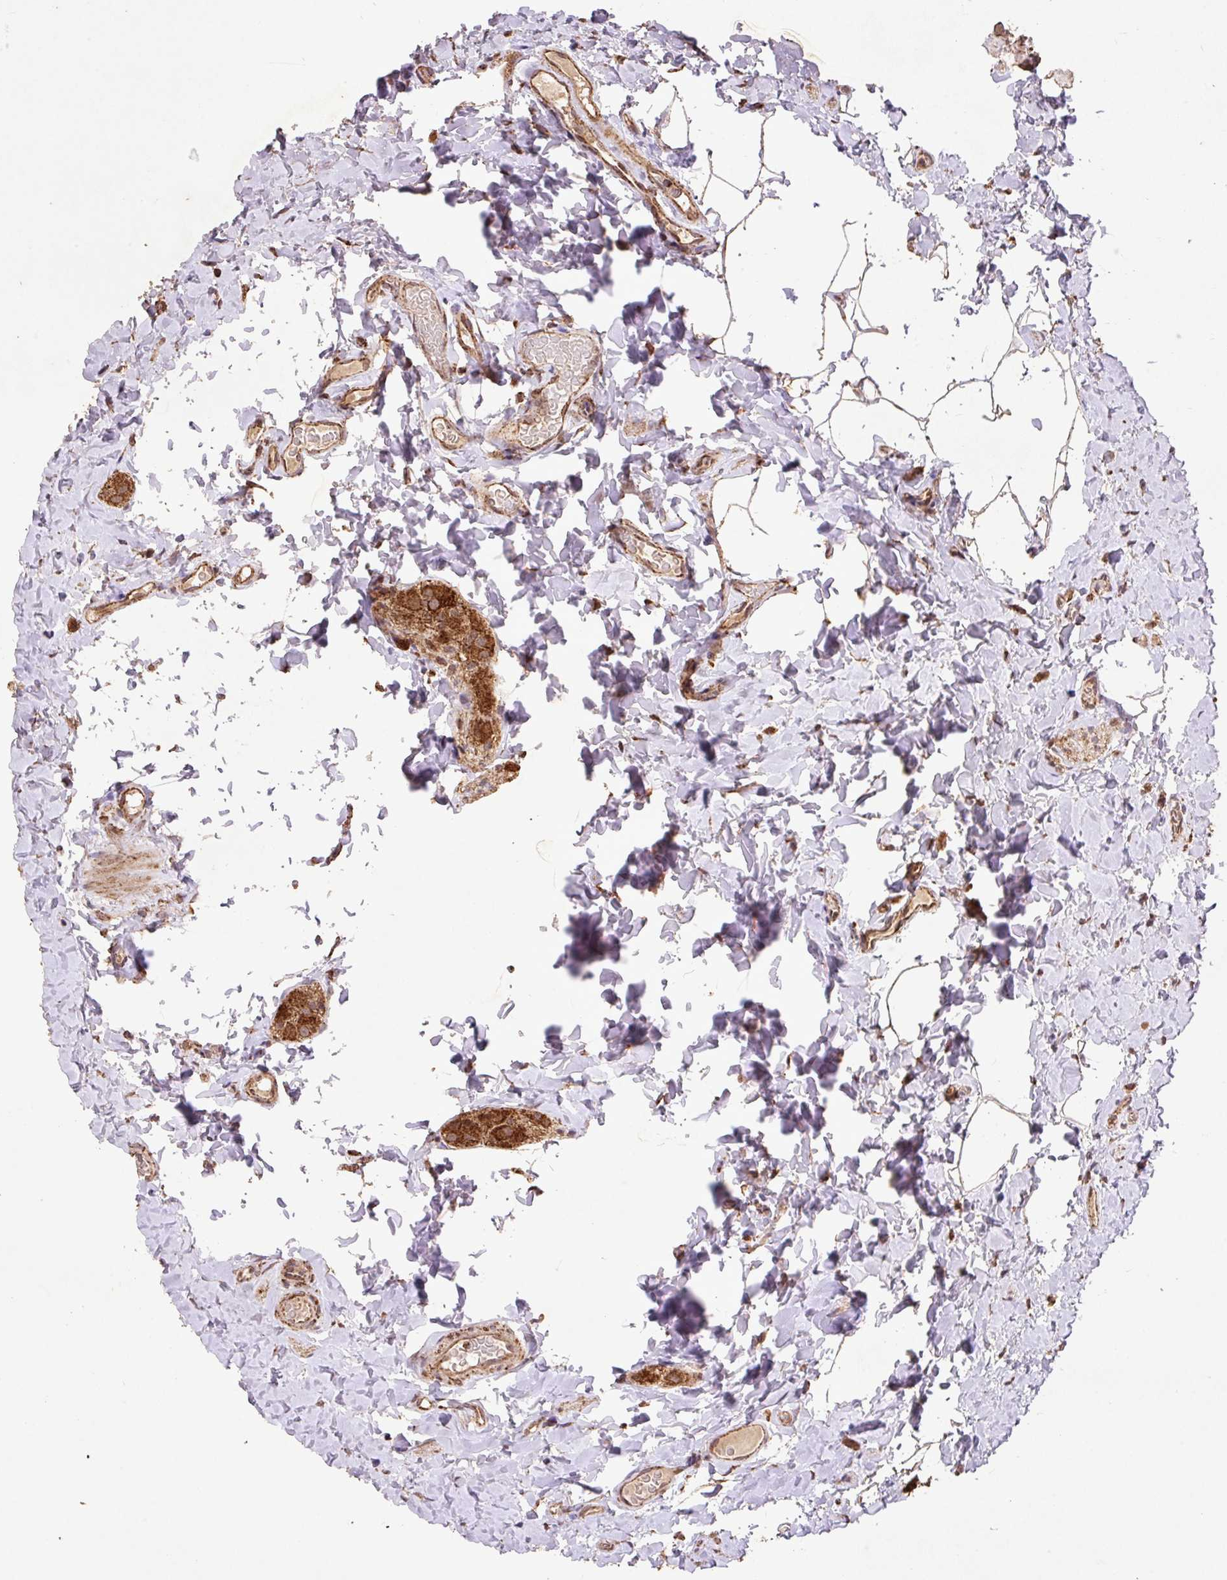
{"staining": {"intensity": "moderate", "quantity": ">75%", "location": "cytoplasmic/membranous"}, "tissue": "colon", "cell_type": "Endothelial cells", "image_type": "normal", "snomed": [{"axis": "morphology", "description": "Normal tissue, NOS"}, {"axis": "topography", "description": "Colon"}], "caption": "Protein analysis of normal colon demonstrates moderate cytoplasmic/membranous staining in approximately >75% of endothelial cells.", "gene": "ATP5F1A", "patient": {"sex": "male", "age": 46}}